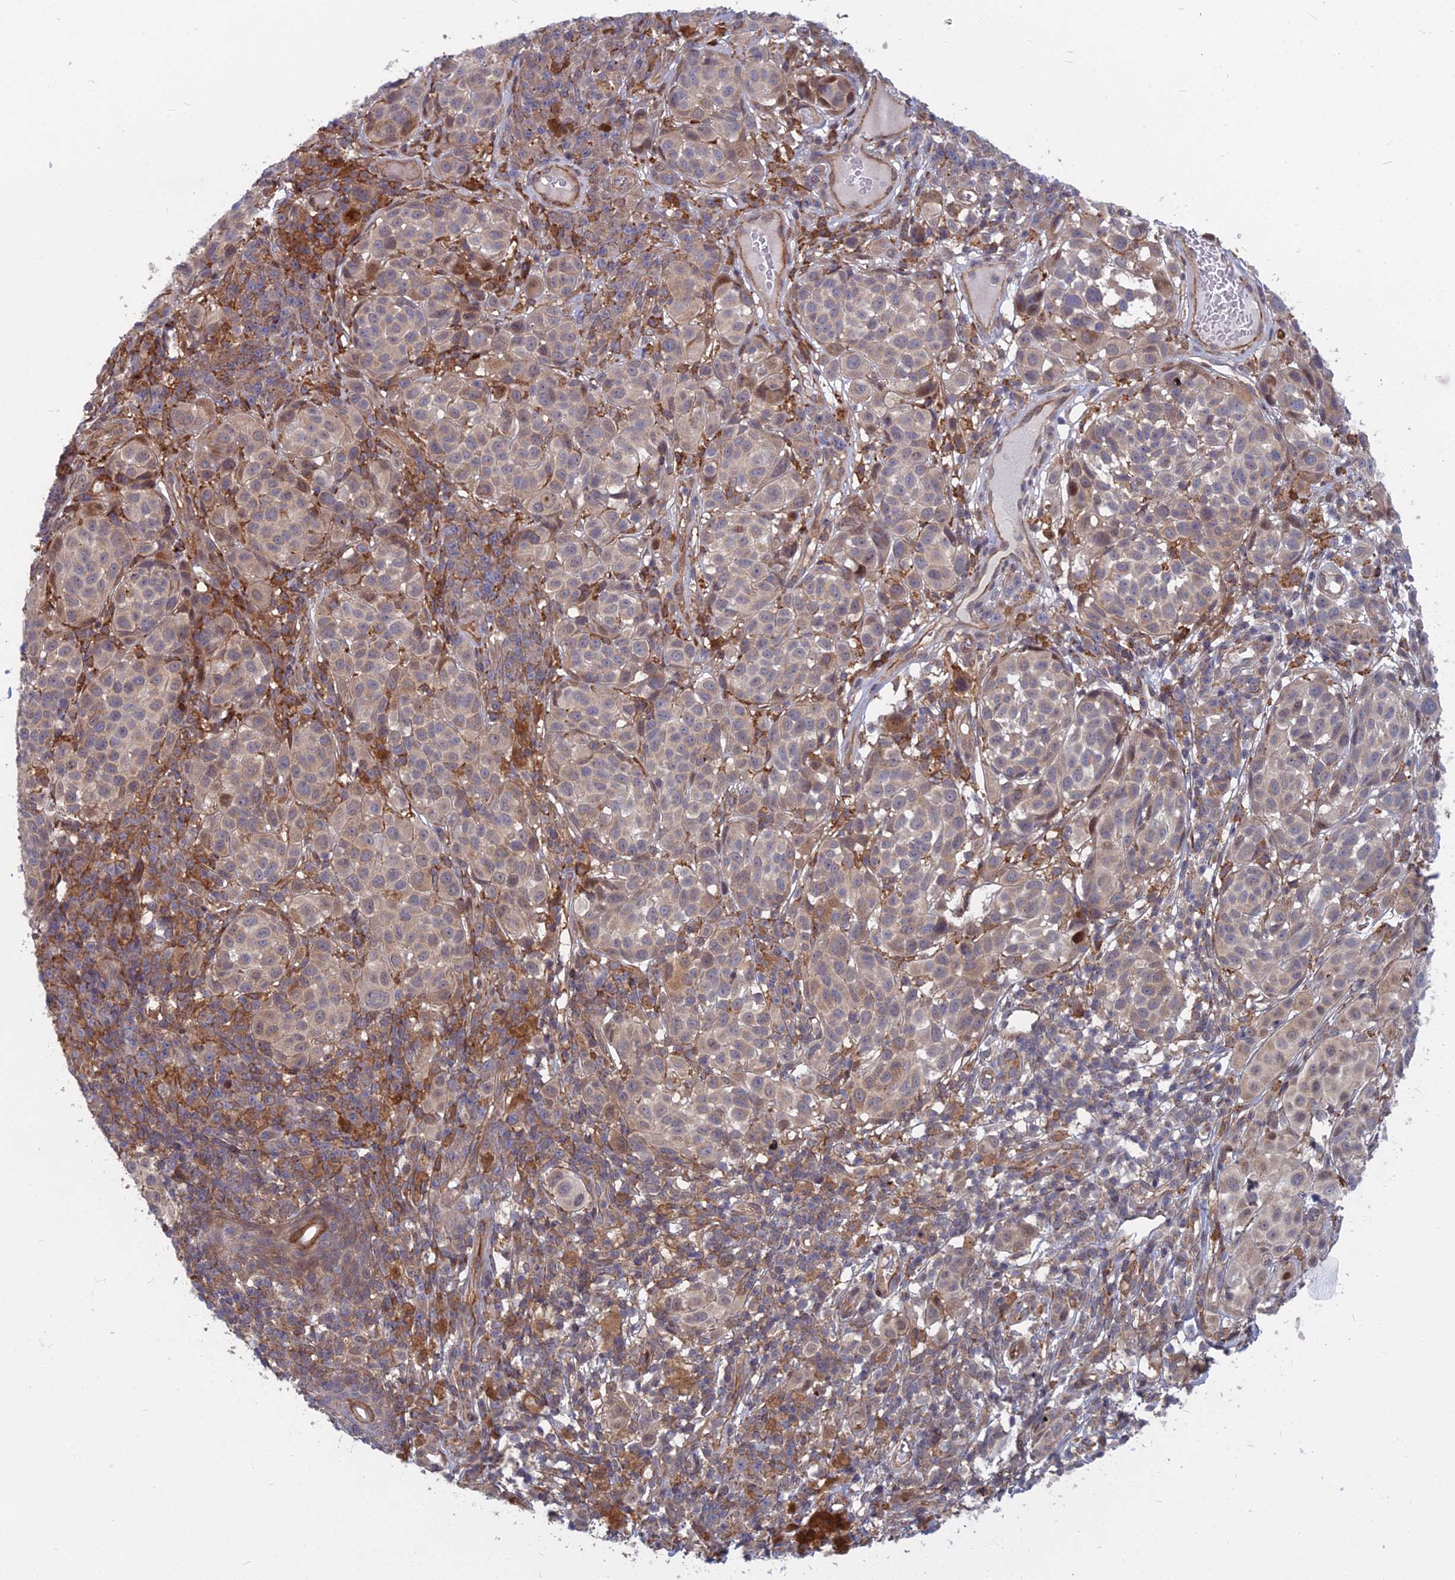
{"staining": {"intensity": "weak", "quantity": "<25%", "location": "cytoplasmic/membranous"}, "tissue": "melanoma", "cell_type": "Tumor cells", "image_type": "cancer", "snomed": [{"axis": "morphology", "description": "Malignant melanoma, NOS"}, {"axis": "topography", "description": "Skin"}], "caption": "A micrograph of malignant melanoma stained for a protein shows no brown staining in tumor cells.", "gene": "COMMD2", "patient": {"sex": "male", "age": 38}}